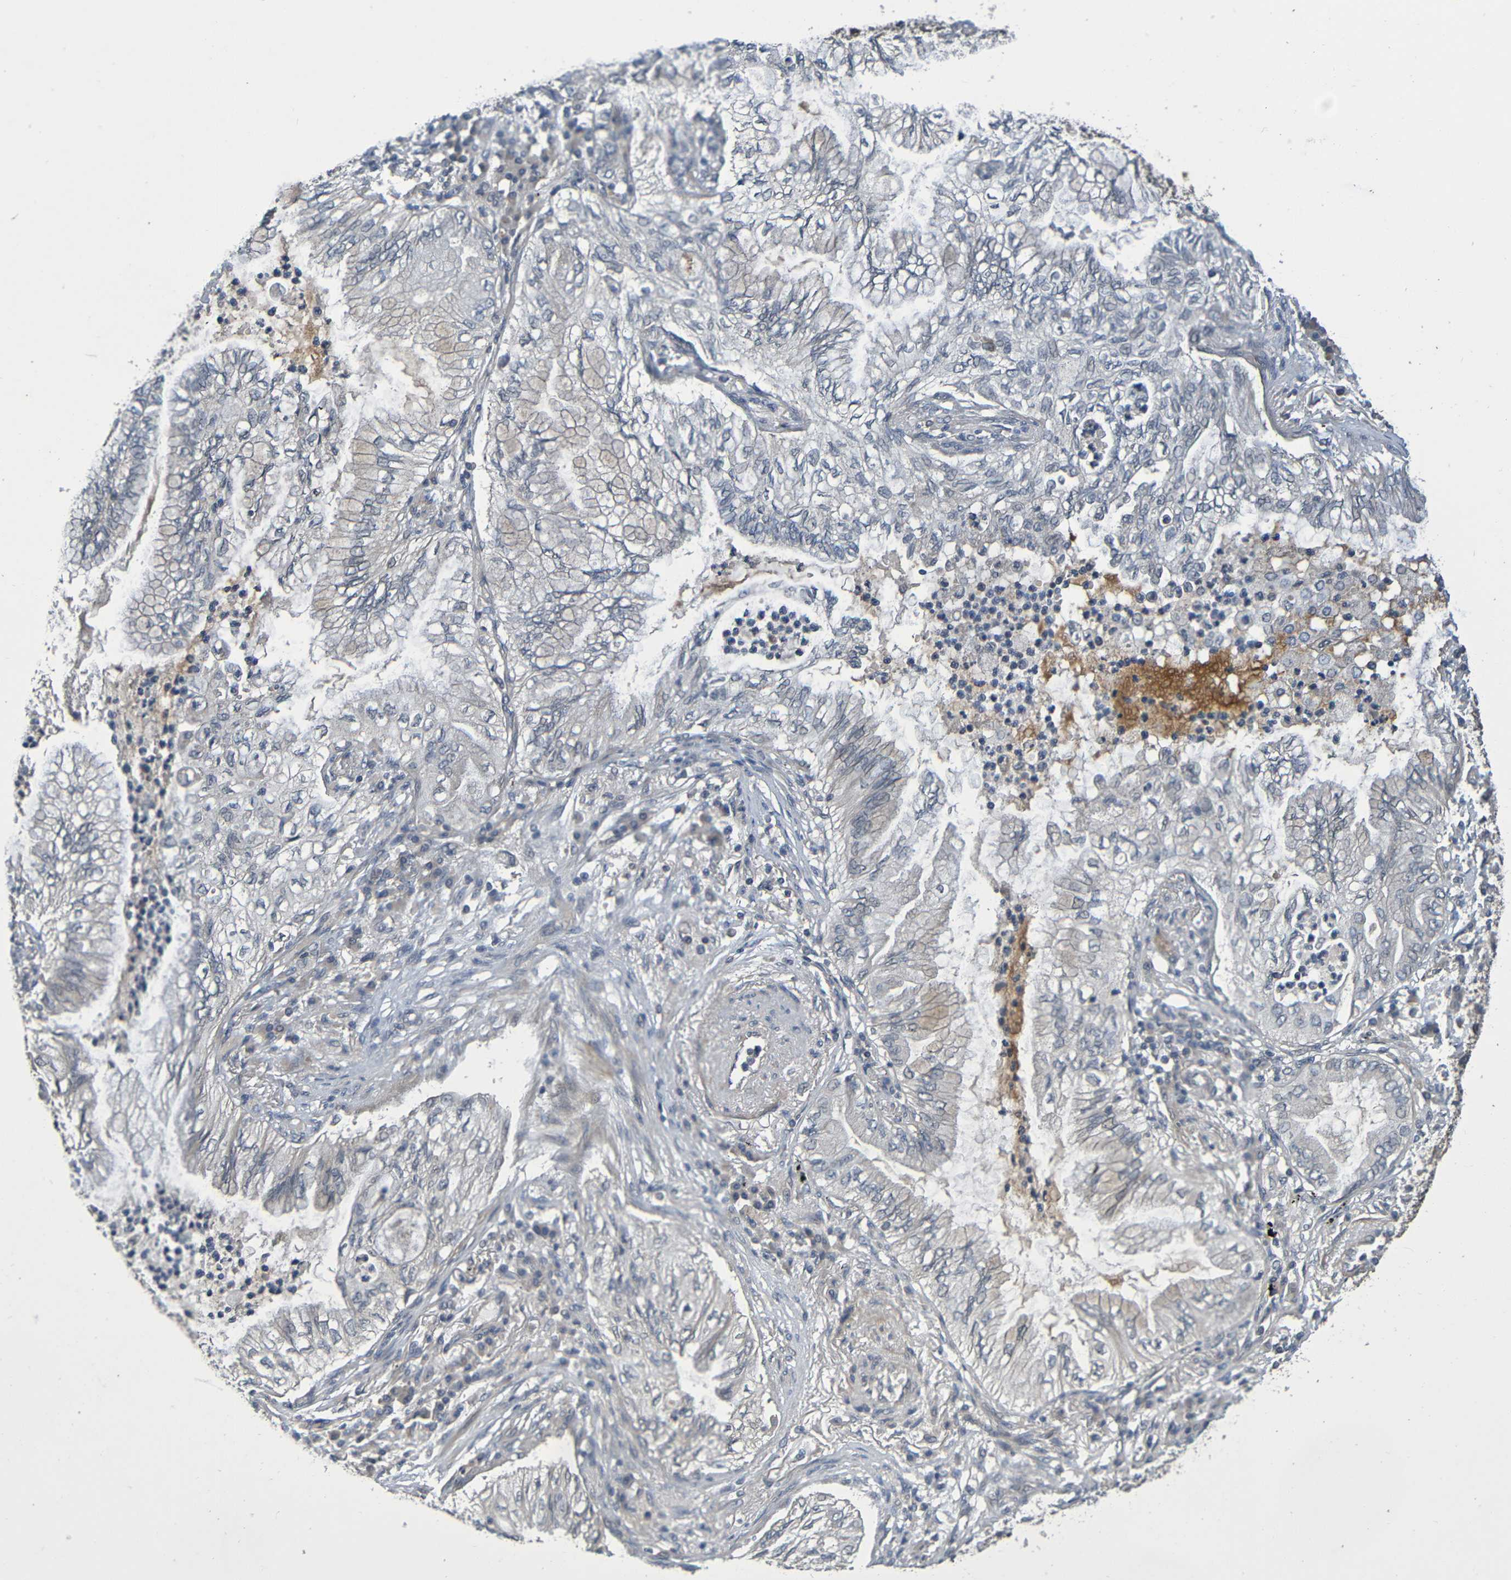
{"staining": {"intensity": "weak", "quantity": "<25%", "location": "cytoplasmic/membranous"}, "tissue": "lung cancer", "cell_type": "Tumor cells", "image_type": "cancer", "snomed": [{"axis": "morphology", "description": "Normal tissue, NOS"}, {"axis": "morphology", "description": "Adenocarcinoma, NOS"}, {"axis": "topography", "description": "Bronchus"}, {"axis": "topography", "description": "Lung"}], "caption": "Immunohistochemistry histopathology image of neoplastic tissue: human adenocarcinoma (lung) stained with DAB (3,3'-diaminobenzidine) exhibits no significant protein expression in tumor cells.", "gene": "CYP4F2", "patient": {"sex": "female", "age": 70}}